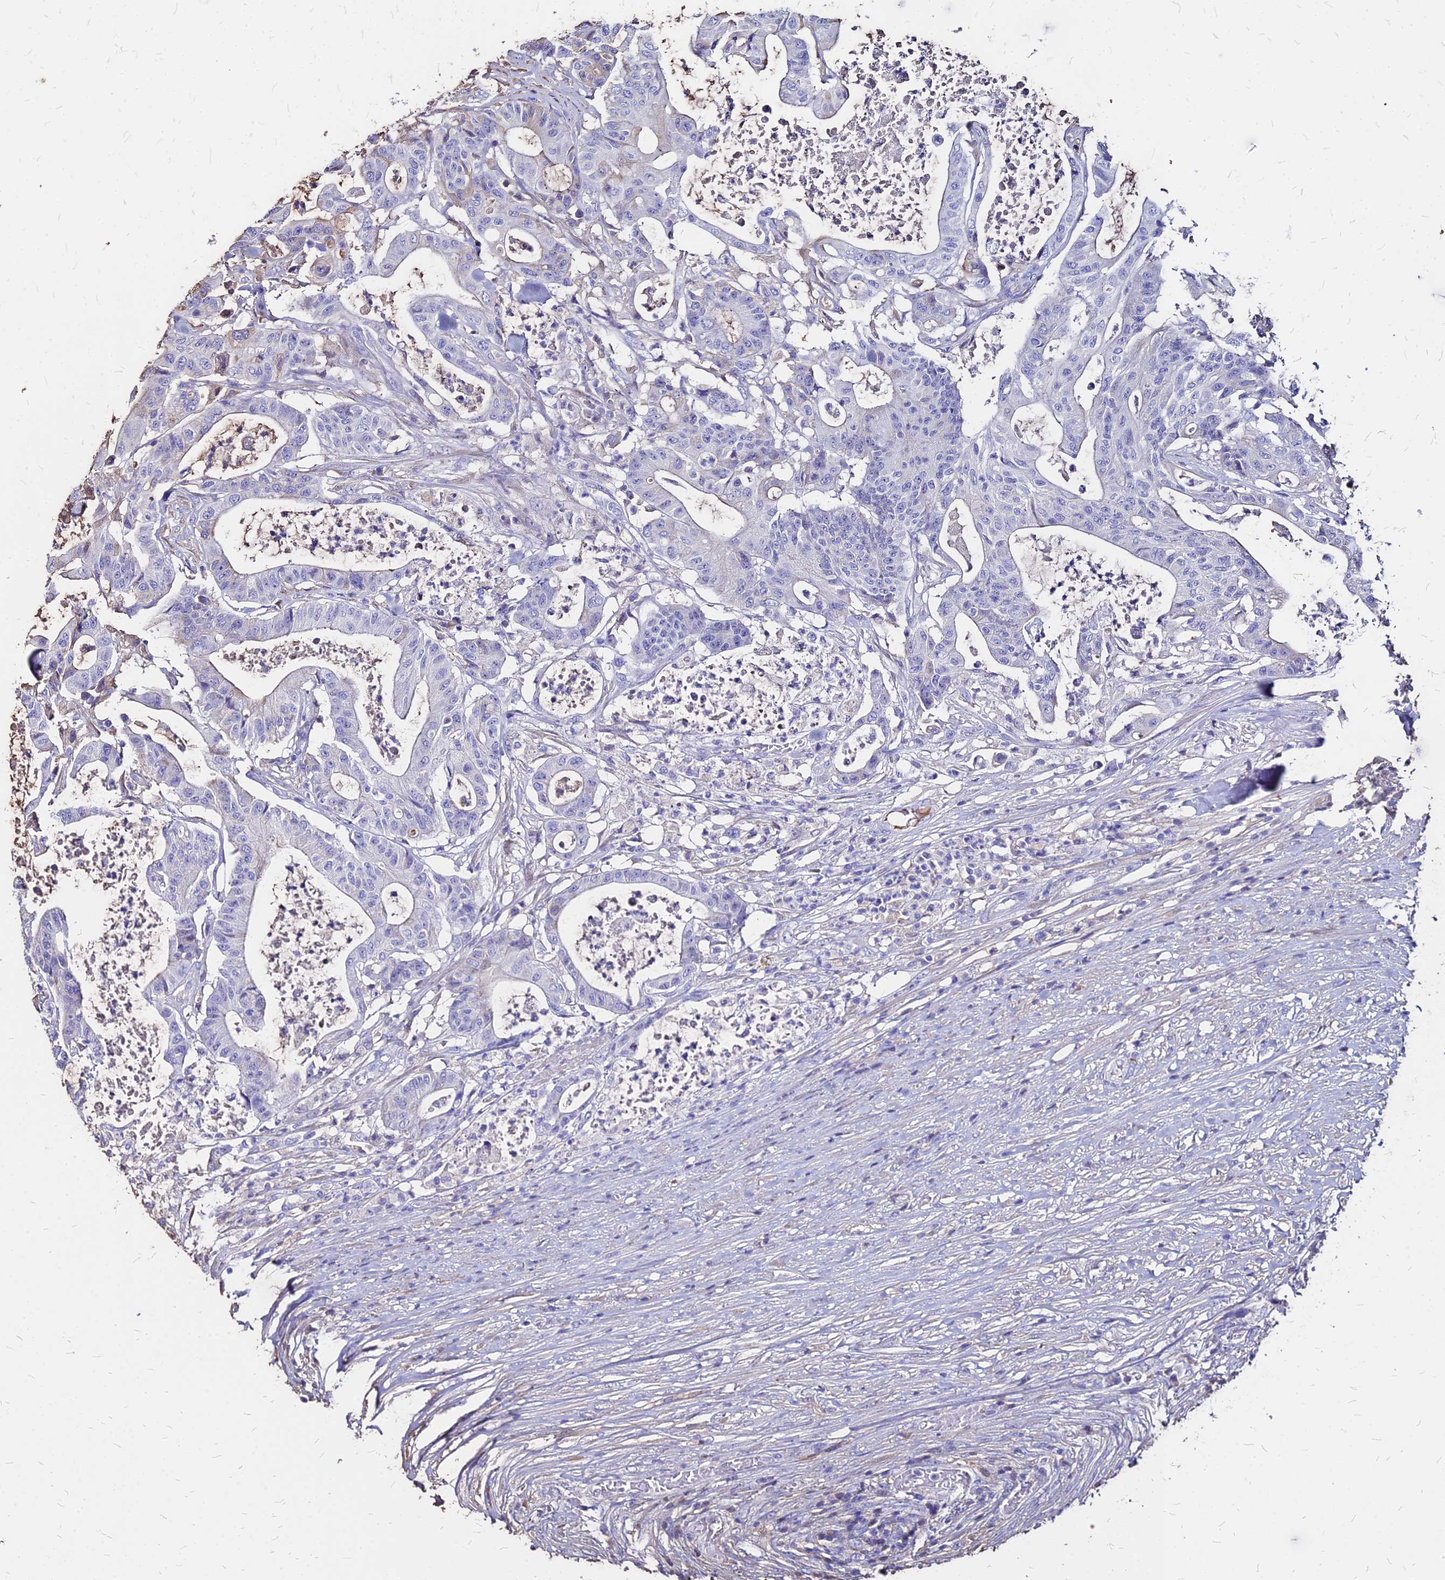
{"staining": {"intensity": "negative", "quantity": "none", "location": "none"}, "tissue": "colorectal cancer", "cell_type": "Tumor cells", "image_type": "cancer", "snomed": [{"axis": "morphology", "description": "Adenocarcinoma, NOS"}, {"axis": "topography", "description": "Colon"}], "caption": "Immunohistochemical staining of colorectal adenocarcinoma exhibits no significant positivity in tumor cells. The staining was performed using DAB to visualize the protein expression in brown, while the nuclei were stained in blue with hematoxylin (Magnification: 20x).", "gene": "NME5", "patient": {"sex": "female", "age": 84}}